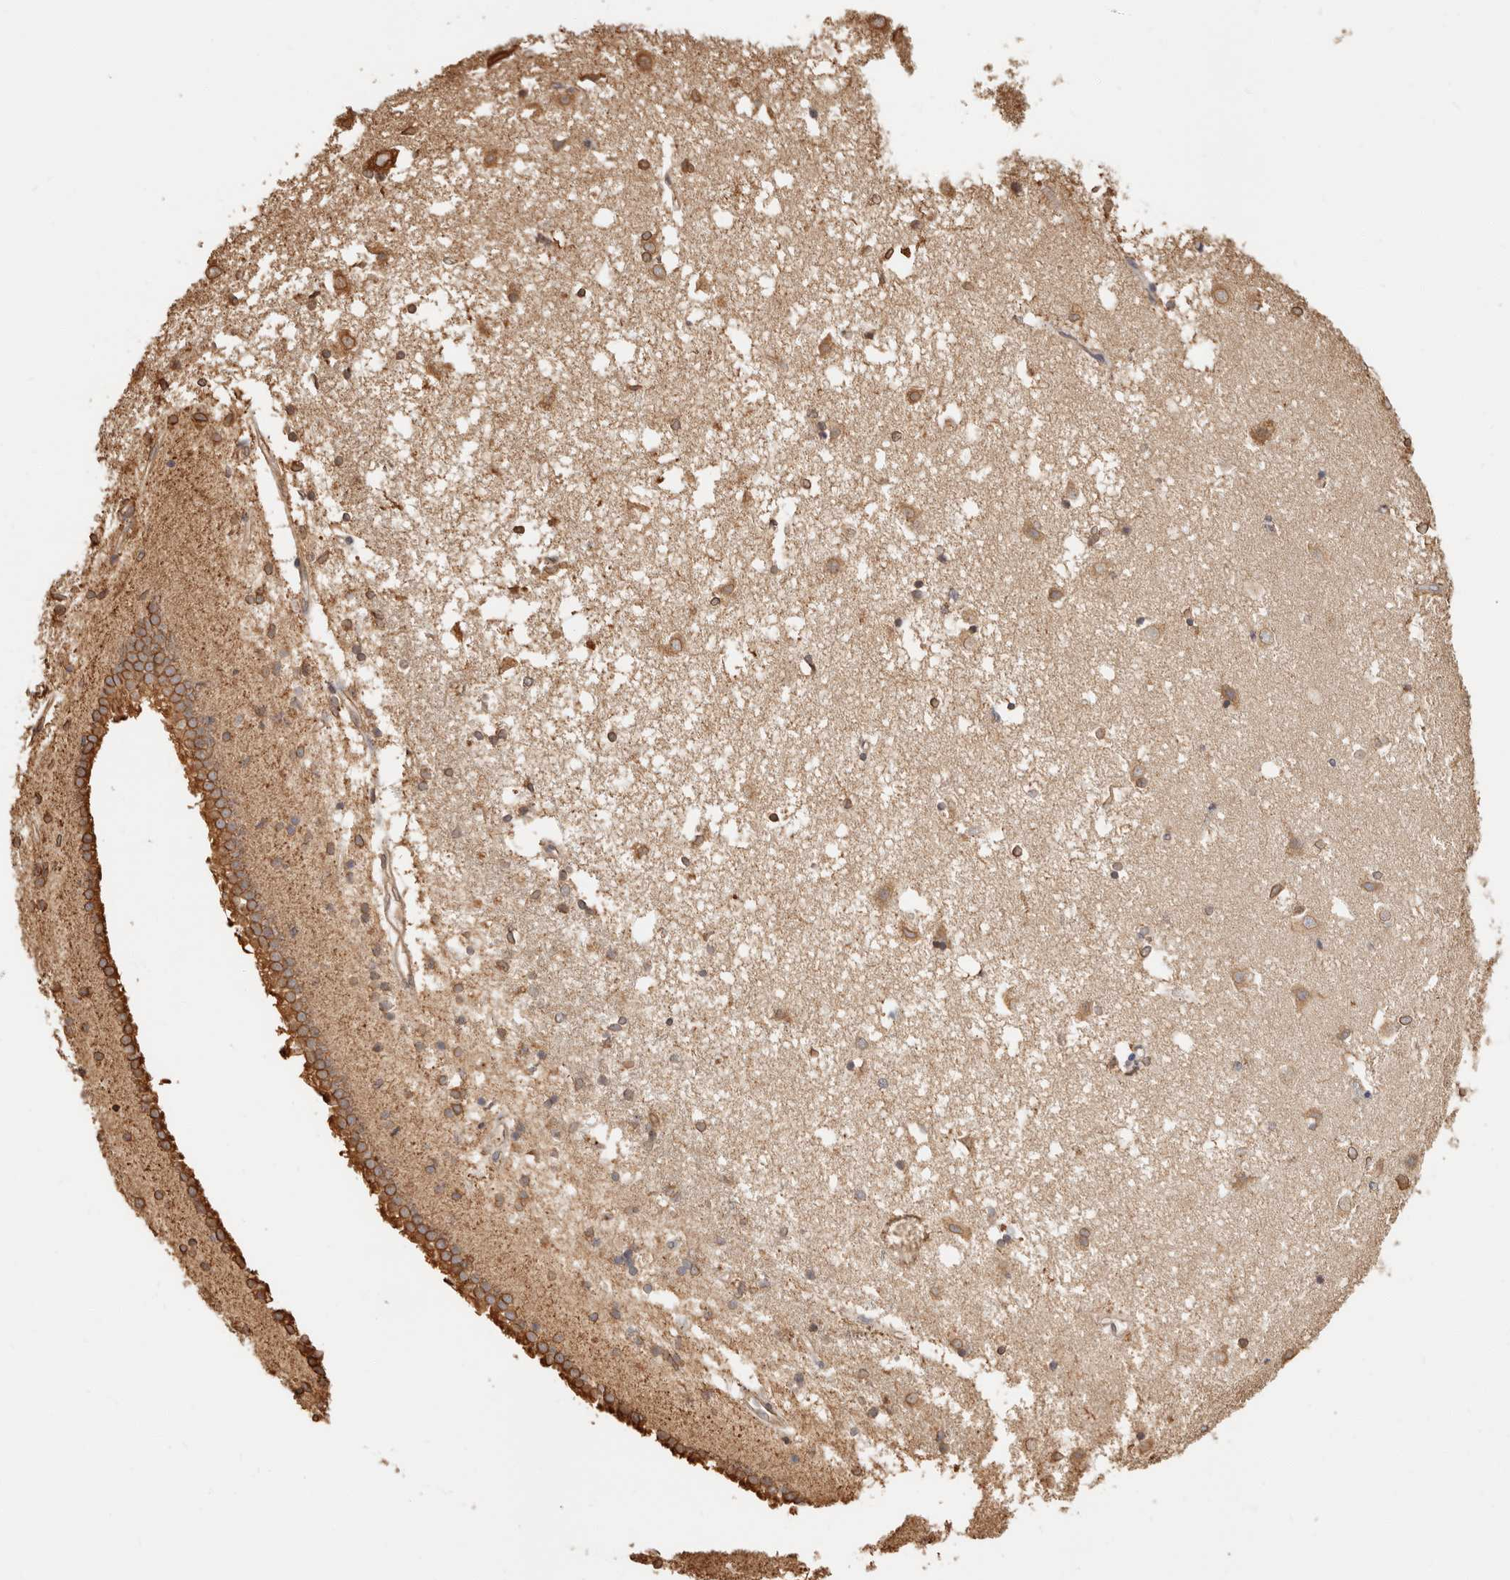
{"staining": {"intensity": "moderate", "quantity": "25%-75%", "location": "cytoplasmic/membranous,nuclear"}, "tissue": "caudate", "cell_type": "Glial cells", "image_type": "normal", "snomed": [{"axis": "morphology", "description": "Normal tissue, NOS"}, {"axis": "topography", "description": "Lateral ventricle wall"}], "caption": "IHC of benign human caudate shows medium levels of moderate cytoplasmic/membranous,nuclear staining in approximately 25%-75% of glial cells. (Brightfield microscopy of DAB IHC at high magnification).", "gene": "ARHGEF10L", "patient": {"sex": "male", "age": 45}}